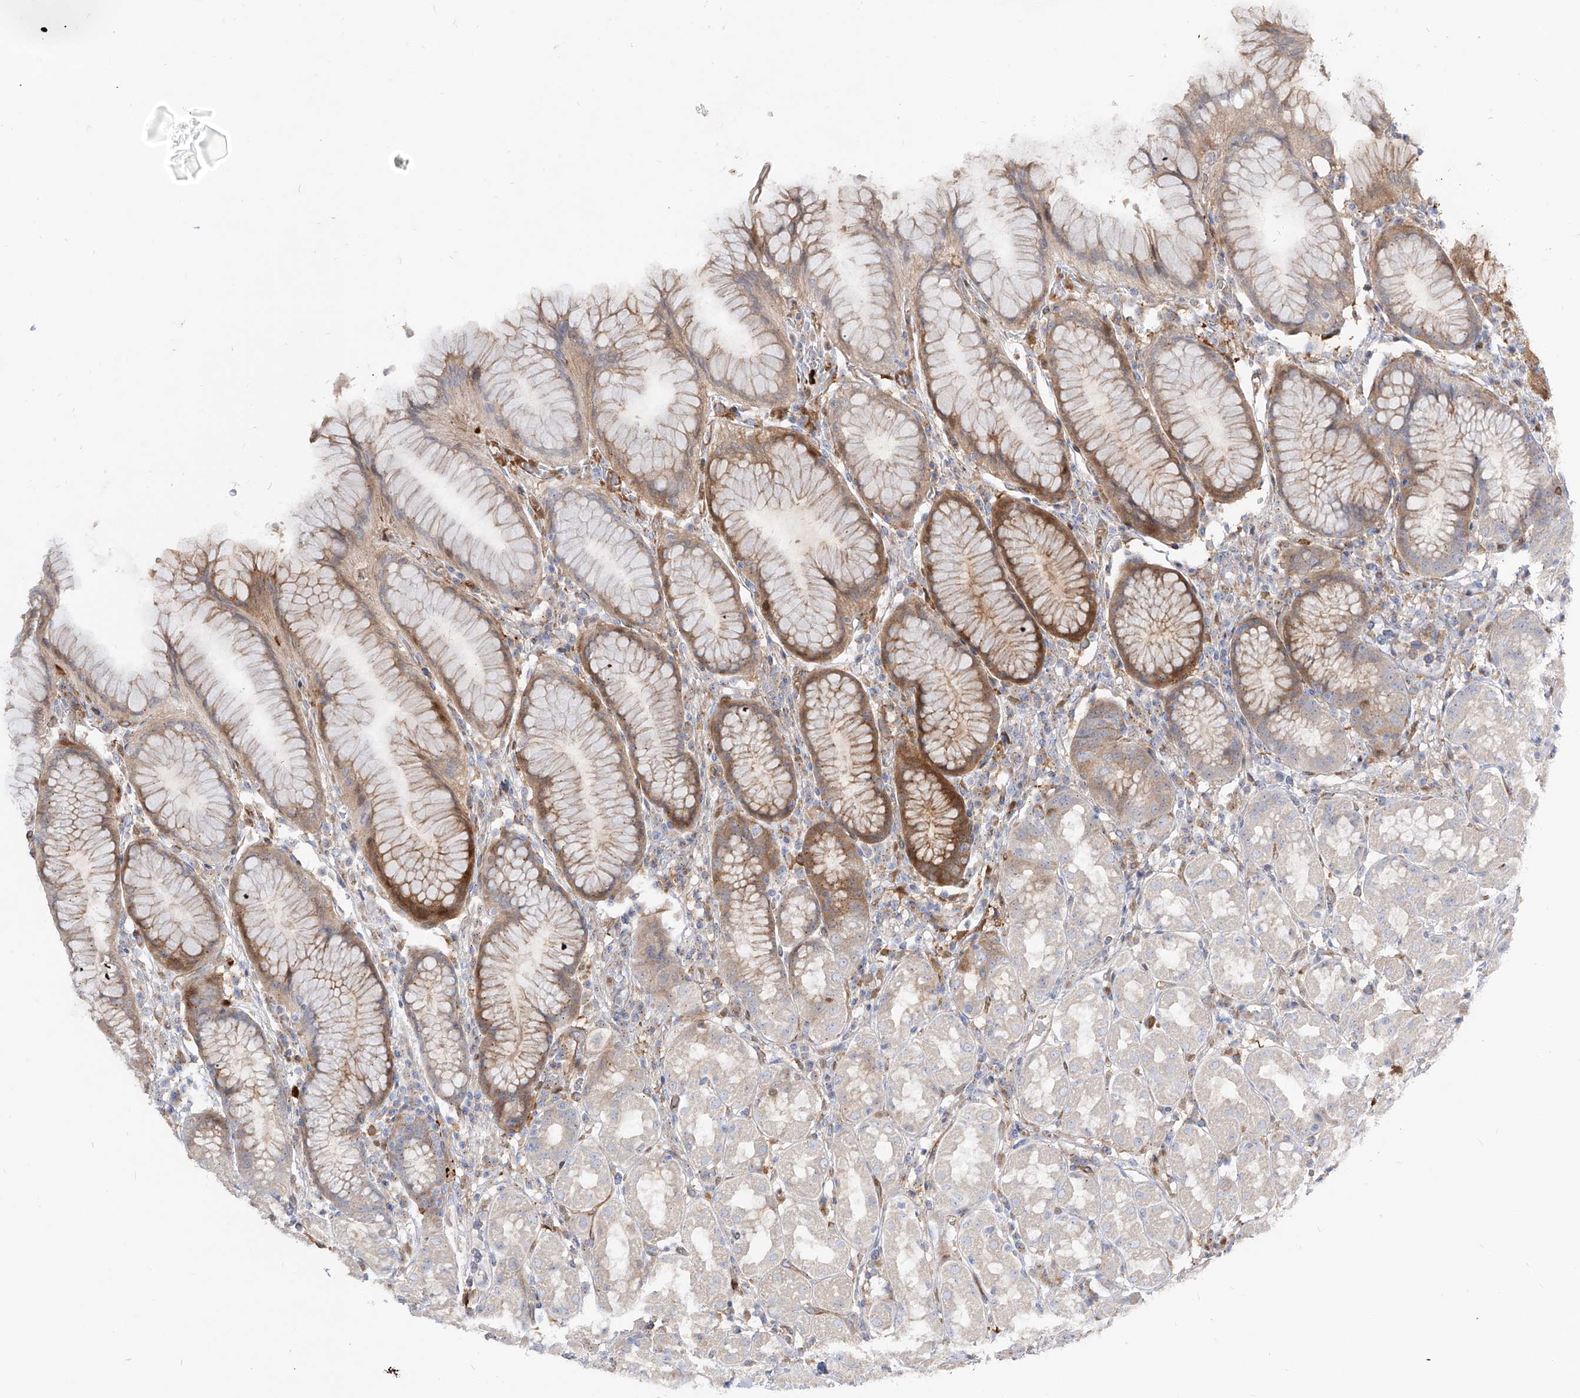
{"staining": {"intensity": "moderate", "quantity": "25%-75%", "location": "cytoplasmic/membranous,nuclear"}, "tissue": "stomach", "cell_type": "Glandular cells", "image_type": "normal", "snomed": [{"axis": "morphology", "description": "Normal tissue, NOS"}, {"axis": "topography", "description": "Stomach, lower"}], "caption": "Moderate cytoplasmic/membranous,nuclear staining for a protein is identified in about 25%-75% of glandular cells of normal stomach using immunohistochemistry.", "gene": "KYNU", "patient": {"sex": "female", "age": 56}}